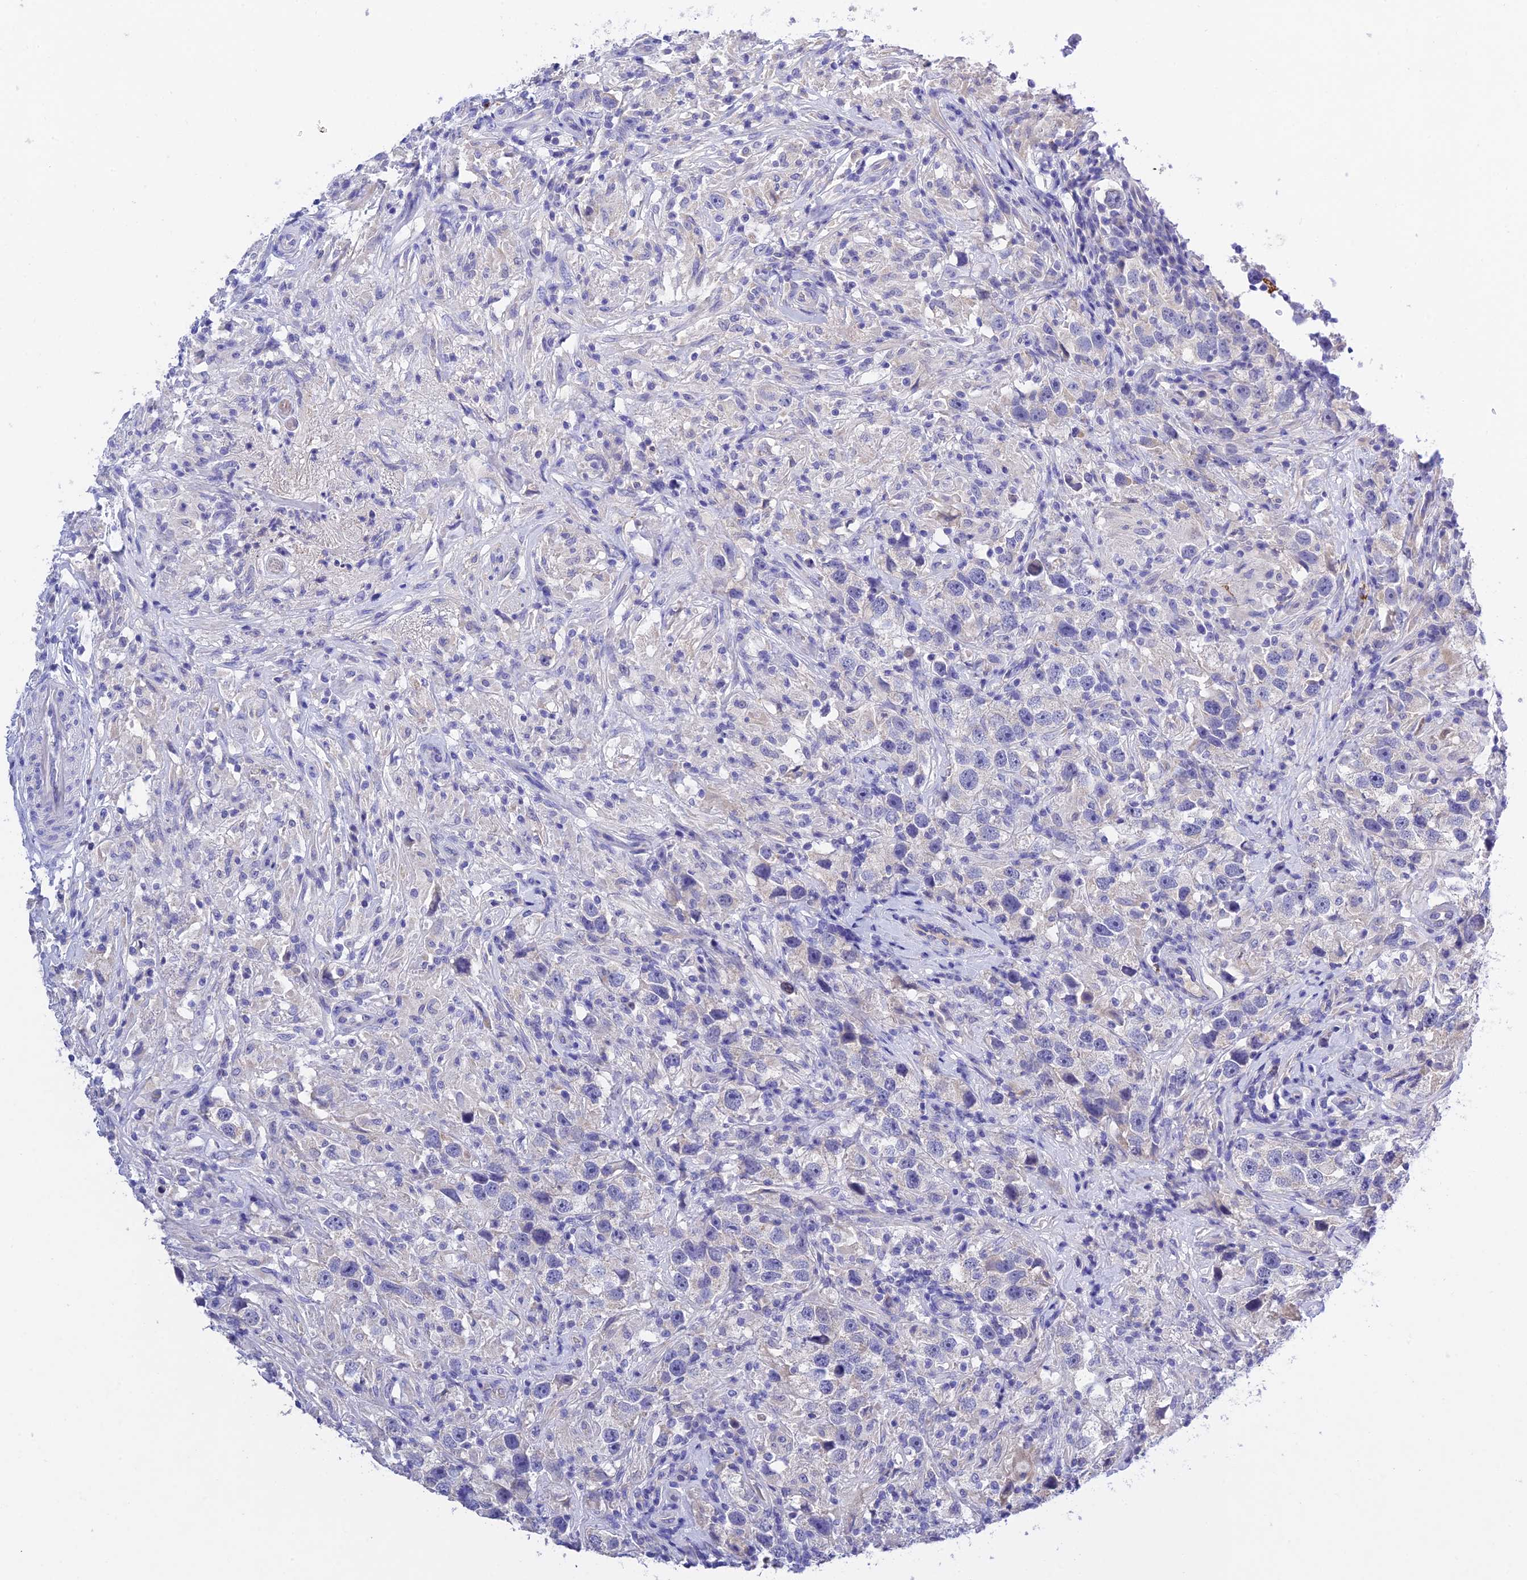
{"staining": {"intensity": "negative", "quantity": "none", "location": "none"}, "tissue": "testis cancer", "cell_type": "Tumor cells", "image_type": "cancer", "snomed": [{"axis": "morphology", "description": "Seminoma, NOS"}, {"axis": "topography", "description": "Testis"}], "caption": "IHC image of human testis cancer (seminoma) stained for a protein (brown), which reveals no positivity in tumor cells.", "gene": "MS4A5", "patient": {"sex": "male", "age": 49}}